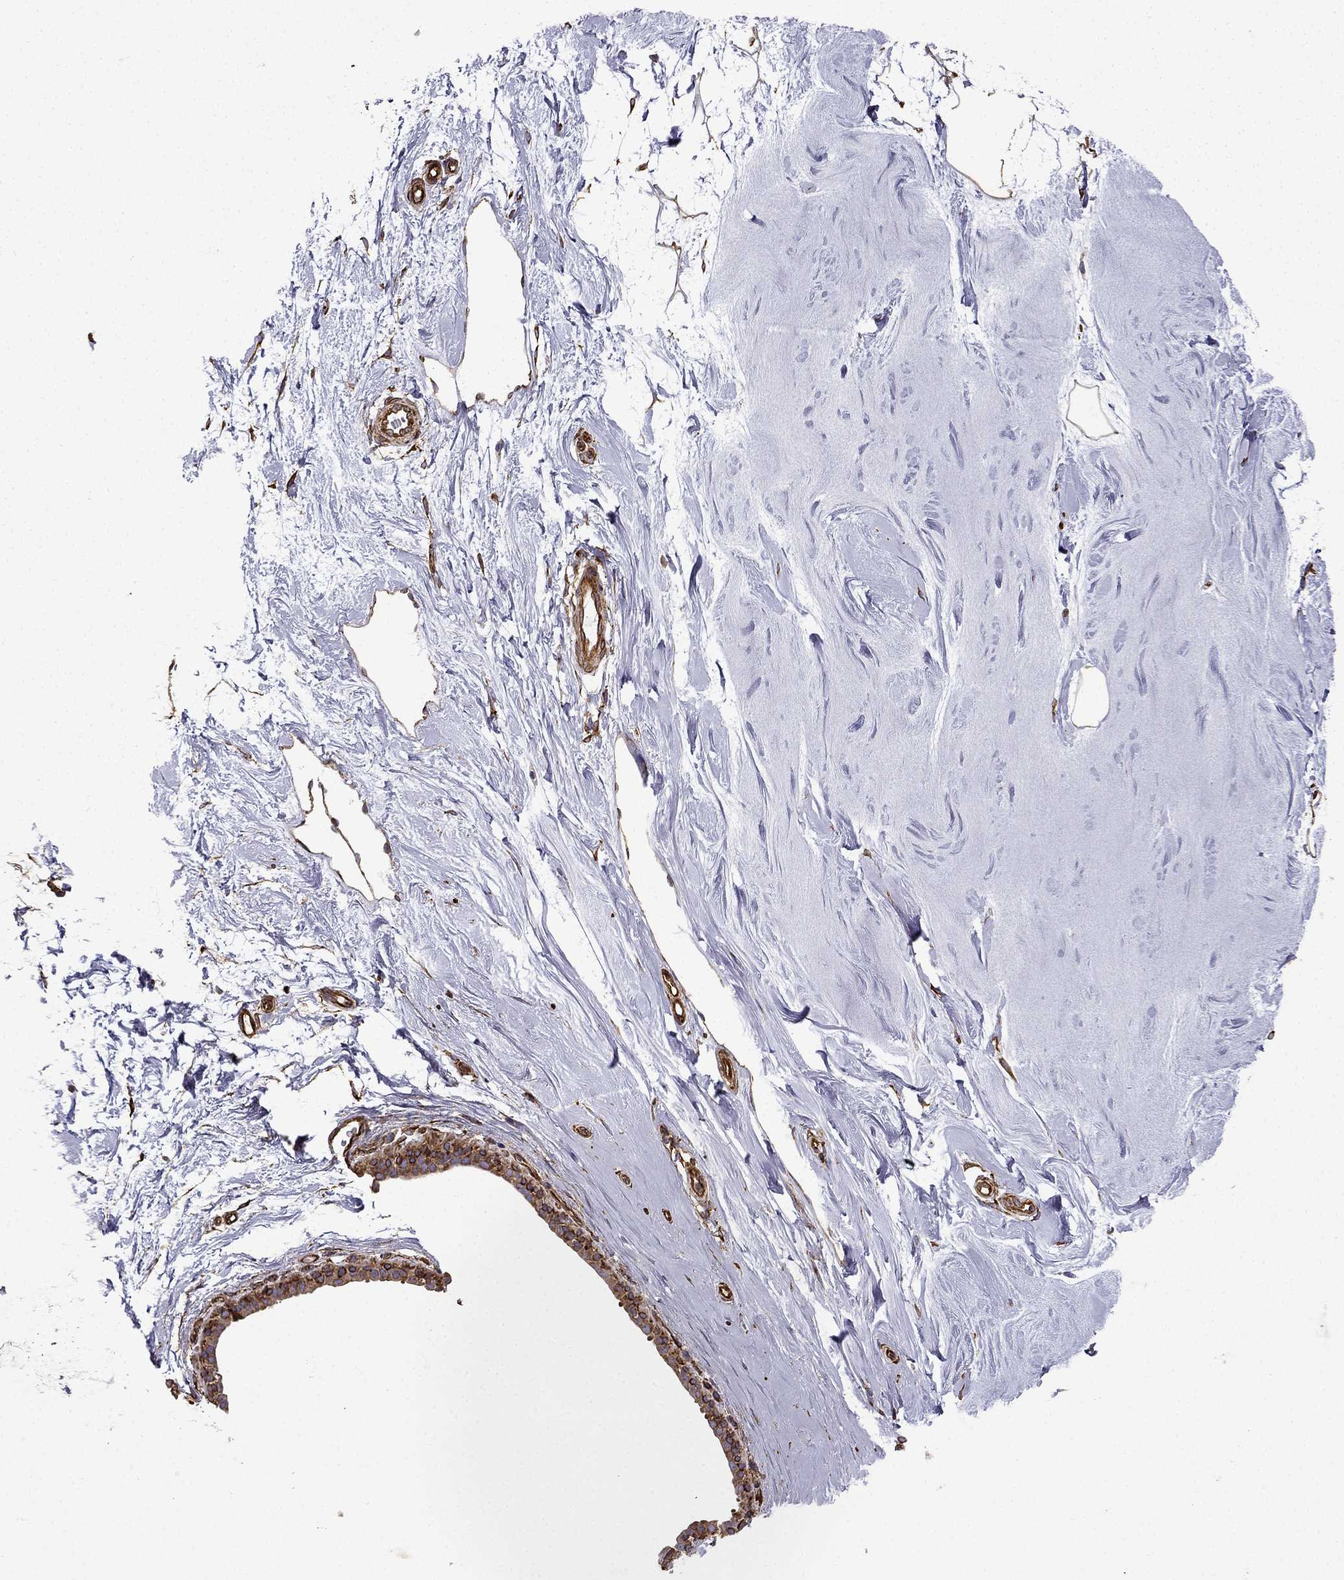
{"staining": {"intensity": "negative", "quantity": "none", "location": "none"}, "tissue": "breast", "cell_type": "Adipocytes", "image_type": "normal", "snomed": [{"axis": "morphology", "description": "Normal tissue, NOS"}, {"axis": "topography", "description": "Breast"}], "caption": "Human breast stained for a protein using immunohistochemistry shows no staining in adipocytes.", "gene": "MAP4", "patient": {"sex": "female", "age": 49}}